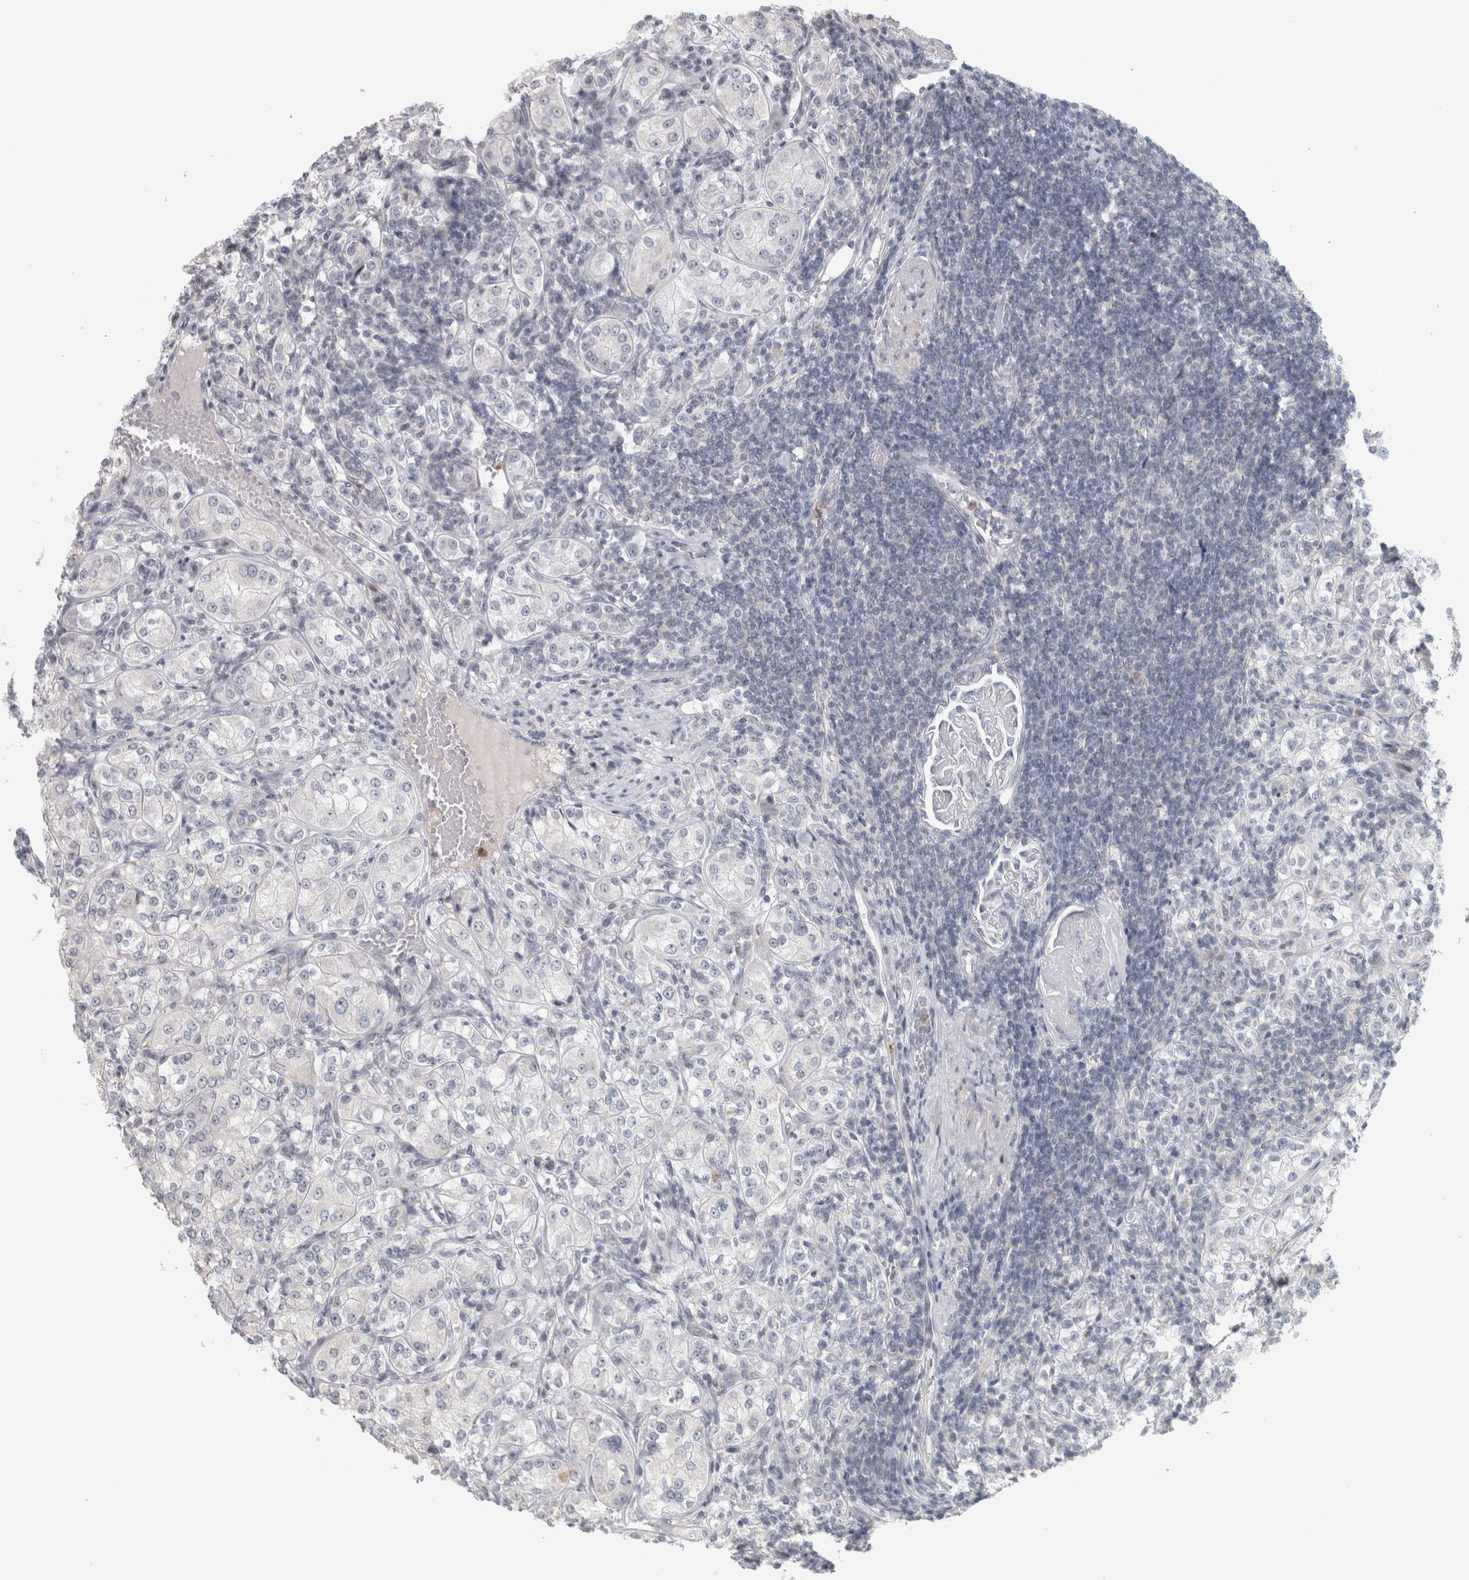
{"staining": {"intensity": "negative", "quantity": "none", "location": "none"}, "tissue": "renal cancer", "cell_type": "Tumor cells", "image_type": "cancer", "snomed": [{"axis": "morphology", "description": "Adenocarcinoma, NOS"}, {"axis": "topography", "description": "Kidney"}], "caption": "Immunohistochemical staining of renal adenocarcinoma shows no significant staining in tumor cells.", "gene": "PTPRN2", "patient": {"sex": "male", "age": 77}}